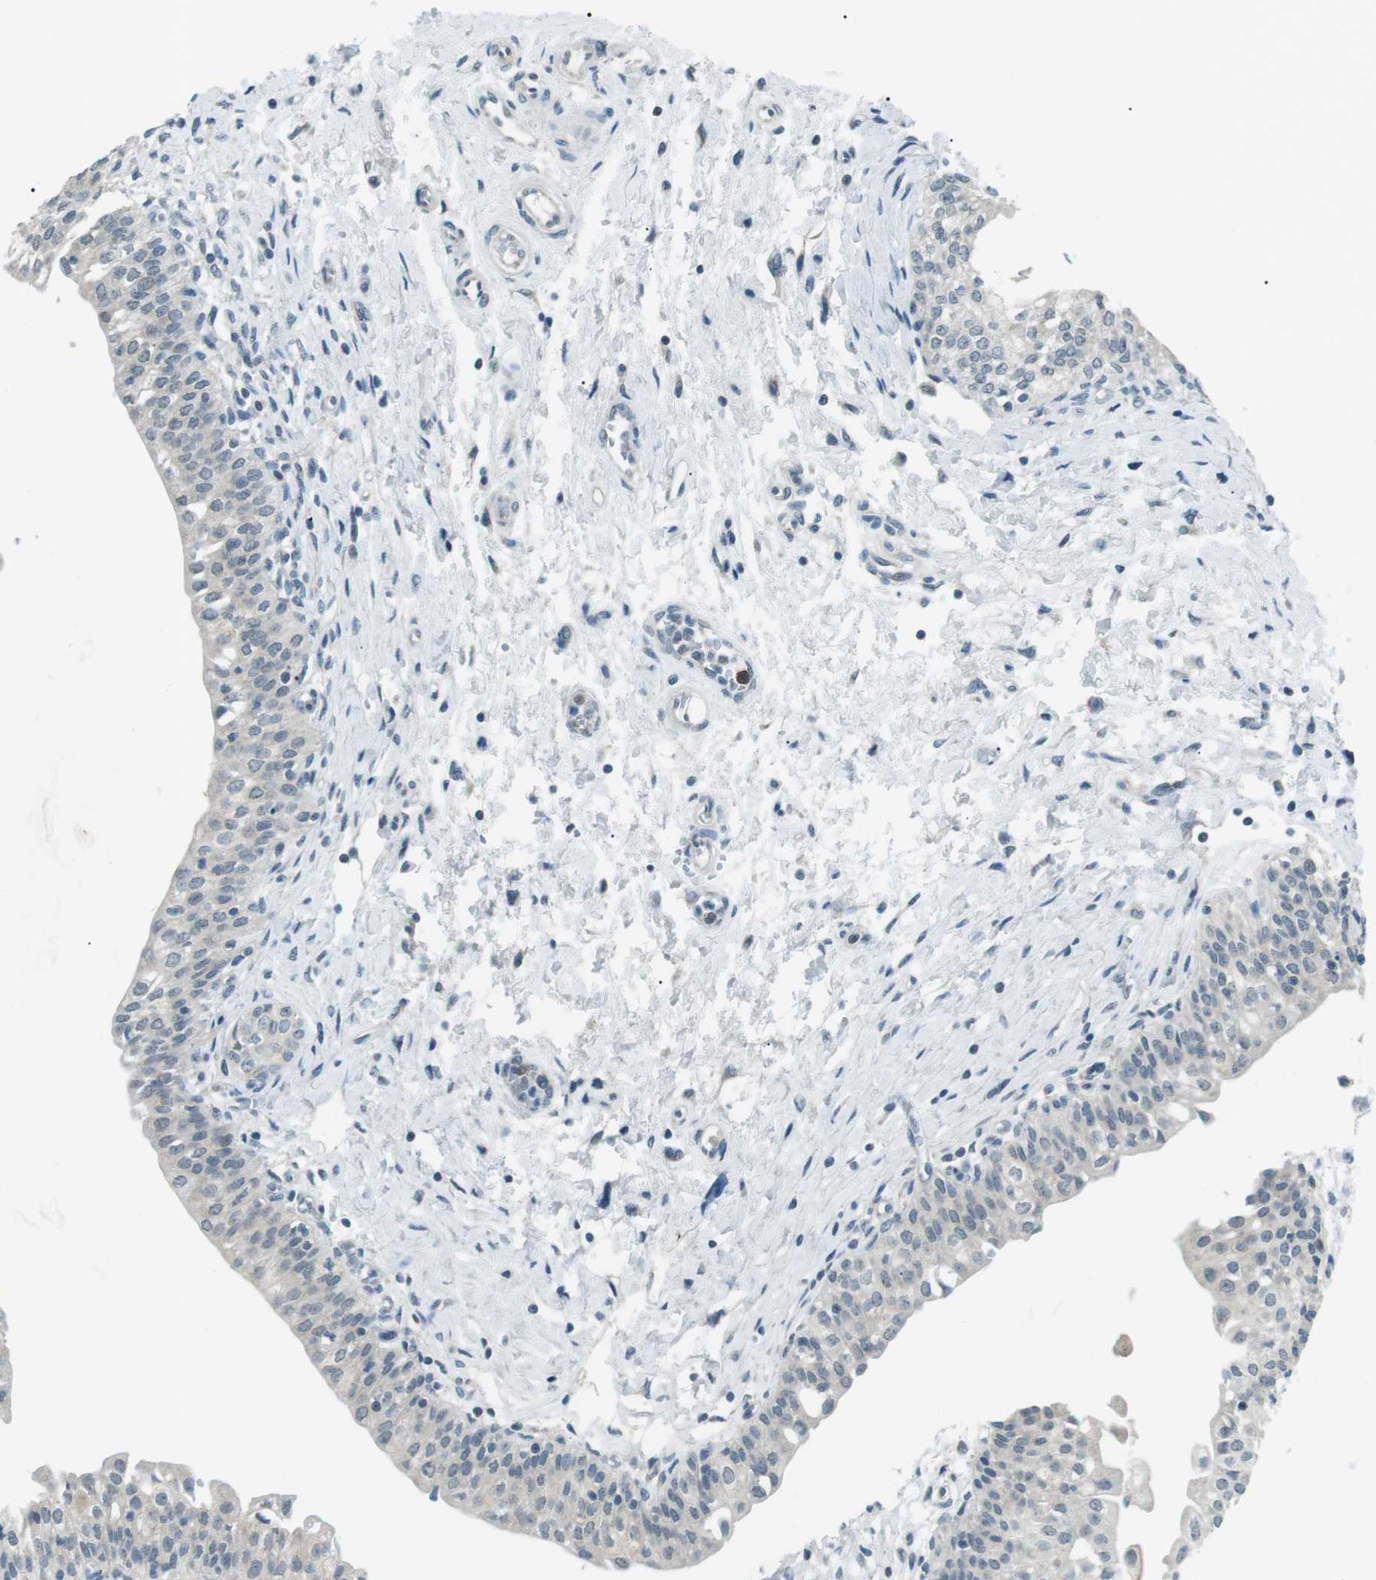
{"staining": {"intensity": "weak", "quantity": "<25%", "location": "nuclear"}, "tissue": "urinary bladder", "cell_type": "Urothelial cells", "image_type": "normal", "snomed": [{"axis": "morphology", "description": "Normal tissue, NOS"}, {"axis": "topography", "description": "Urinary bladder"}], "caption": "Image shows no significant protein staining in urothelial cells of unremarkable urinary bladder. Brightfield microscopy of IHC stained with DAB (brown) and hematoxylin (blue), captured at high magnification.", "gene": "ENSG00000289724", "patient": {"sex": "male", "age": 55}}